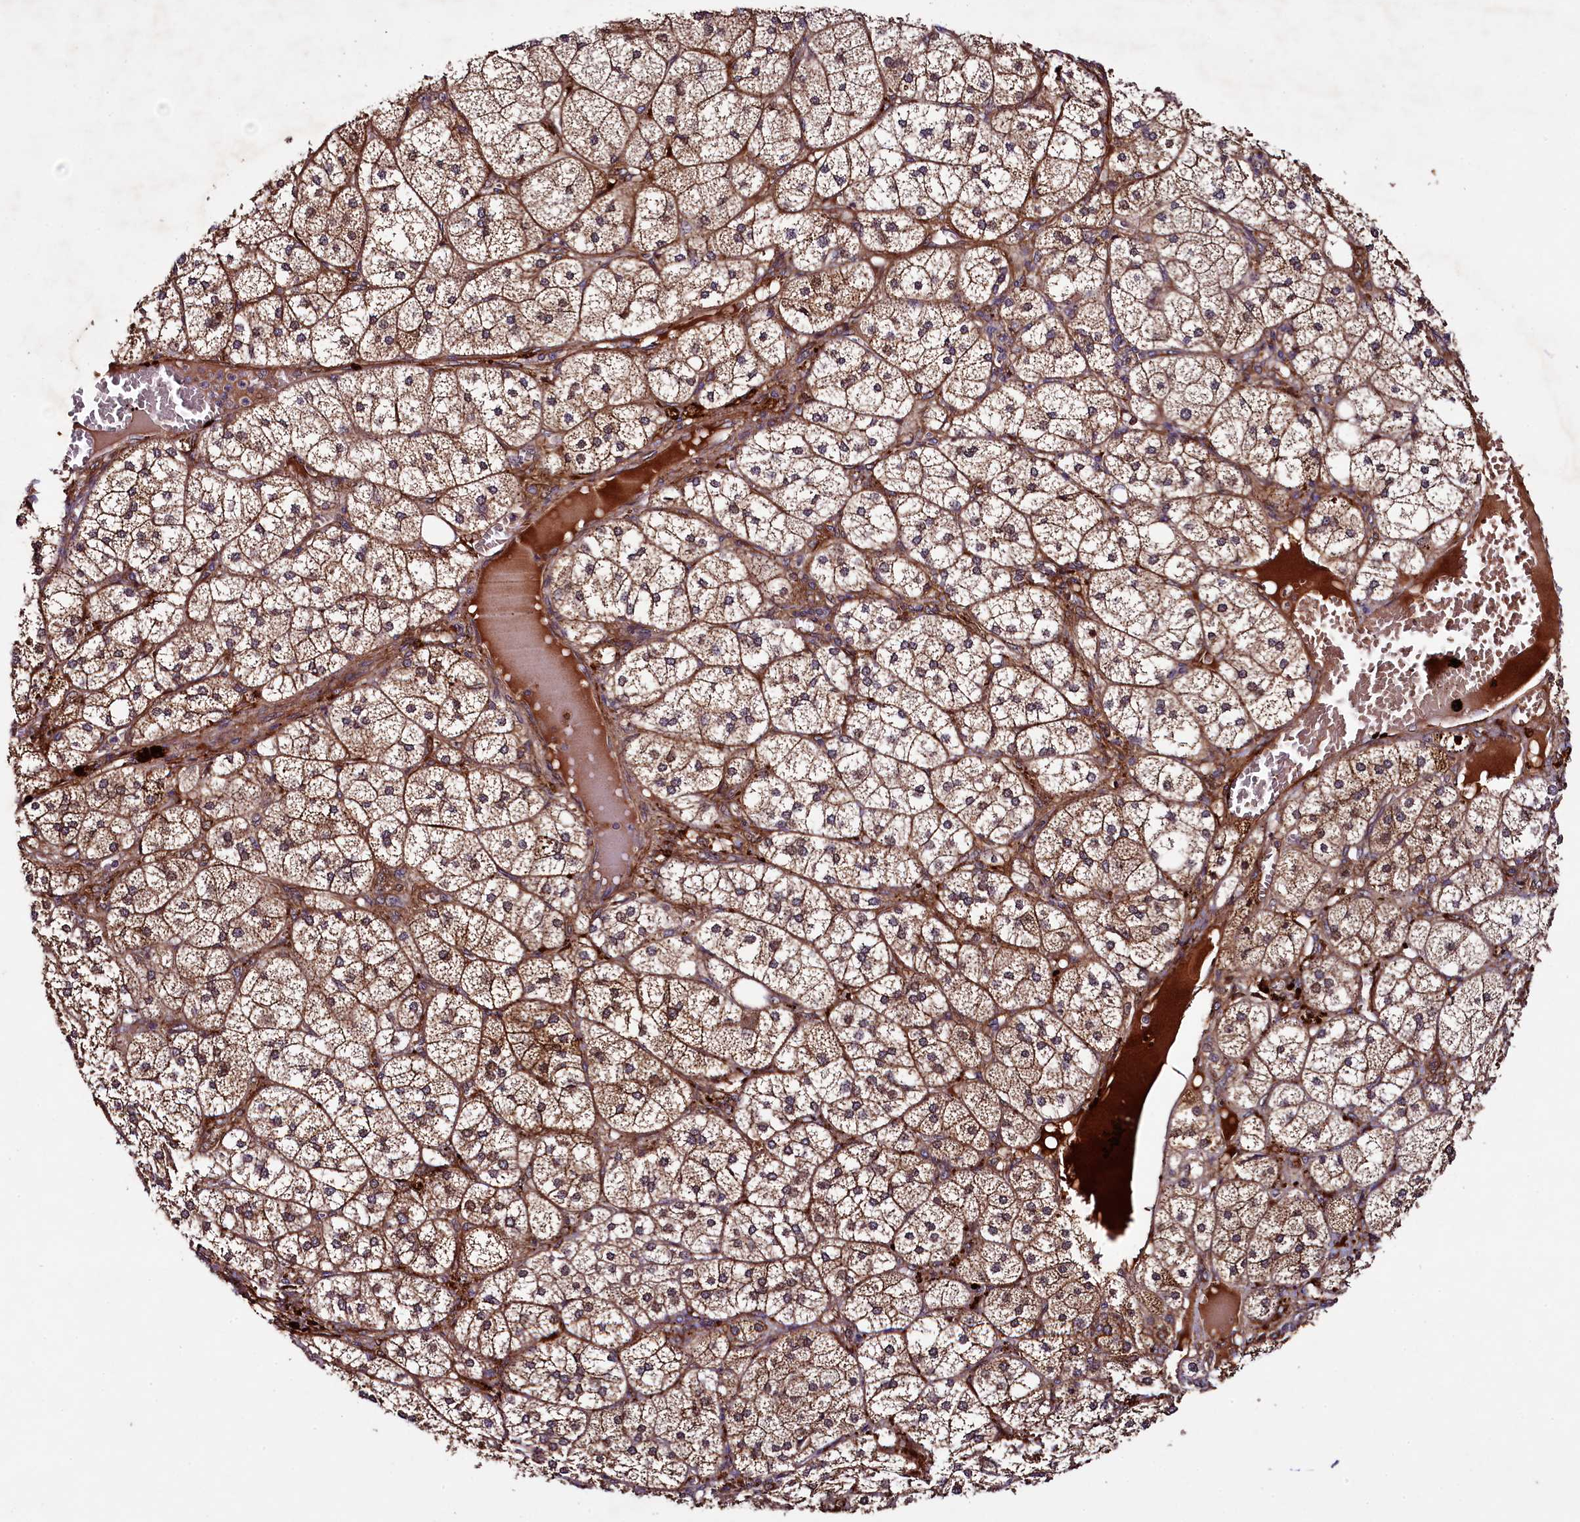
{"staining": {"intensity": "strong", "quantity": ">75%", "location": "cytoplasmic/membranous"}, "tissue": "adrenal gland", "cell_type": "Glandular cells", "image_type": "normal", "snomed": [{"axis": "morphology", "description": "Normal tissue, NOS"}, {"axis": "topography", "description": "Adrenal gland"}], "caption": "DAB (3,3'-diaminobenzidine) immunohistochemical staining of benign adrenal gland exhibits strong cytoplasmic/membranous protein staining in about >75% of glandular cells.", "gene": "CCDC102A", "patient": {"sex": "female", "age": 61}}